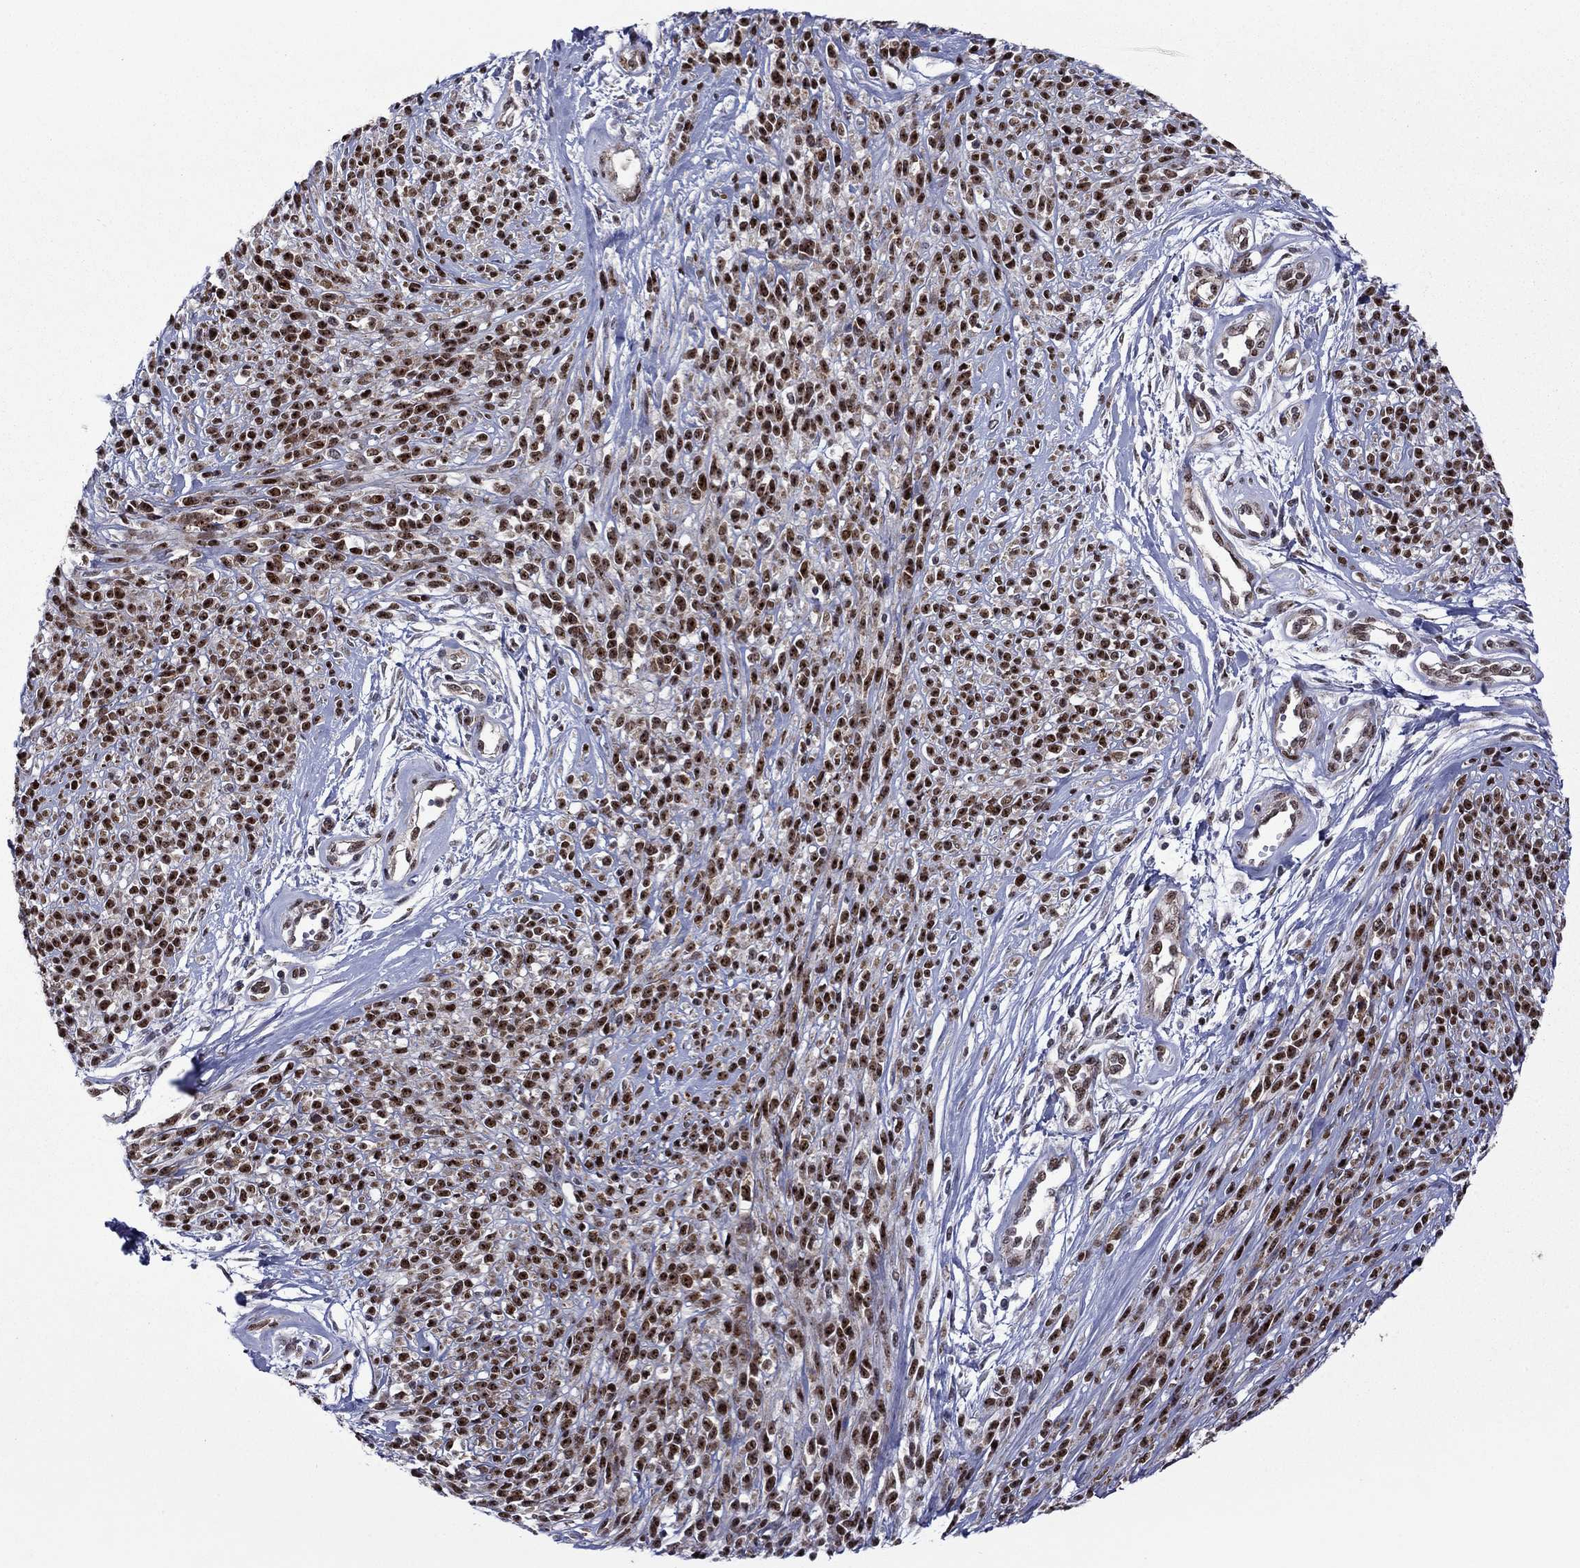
{"staining": {"intensity": "strong", "quantity": ">75%", "location": "nuclear"}, "tissue": "melanoma", "cell_type": "Tumor cells", "image_type": "cancer", "snomed": [{"axis": "morphology", "description": "Malignant melanoma, NOS"}, {"axis": "topography", "description": "Skin"}, {"axis": "topography", "description": "Skin of trunk"}], "caption": "Human malignant melanoma stained with a protein marker demonstrates strong staining in tumor cells.", "gene": "SURF2", "patient": {"sex": "male", "age": 74}}